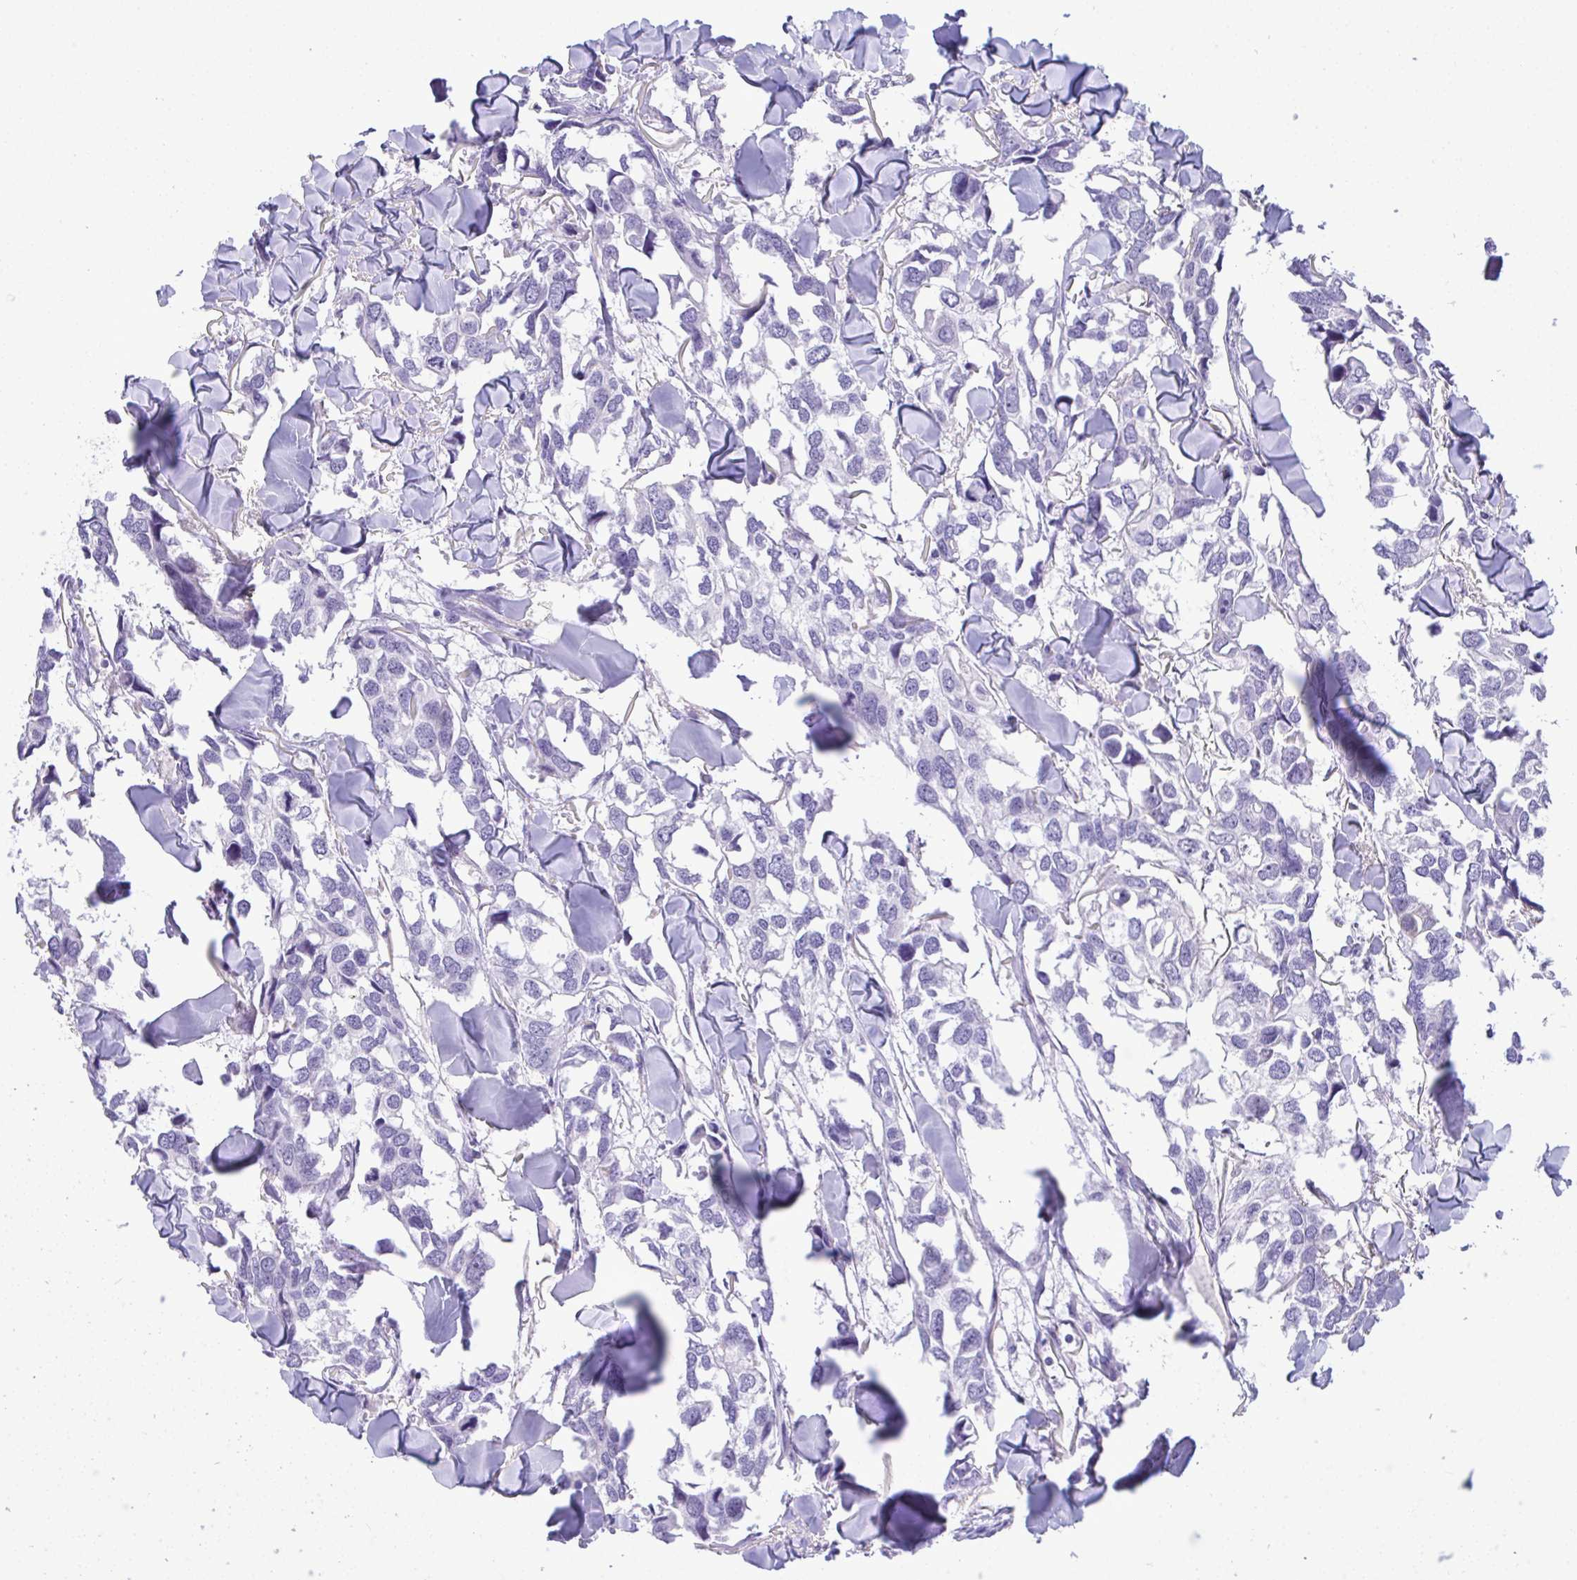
{"staining": {"intensity": "negative", "quantity": "none", "location": "none"}, "tissue": "breast cancer", "cell_type": "Tumor cells", "image_type": "cancer", "snomed": [{"axis": "morphology", "description": "Duct carcinoma"}, {"axis": "topography", "description": "Breast"}], "caption": "This micrograph is of intraductal carcinoma (breast) stained with immunohistochemistry to label a protein in brown with the nuclei are counter-stained blue. There is no staining in tumor cells.", "gene": "YBX2", "patient": {"sex": "female", "age": 83}}